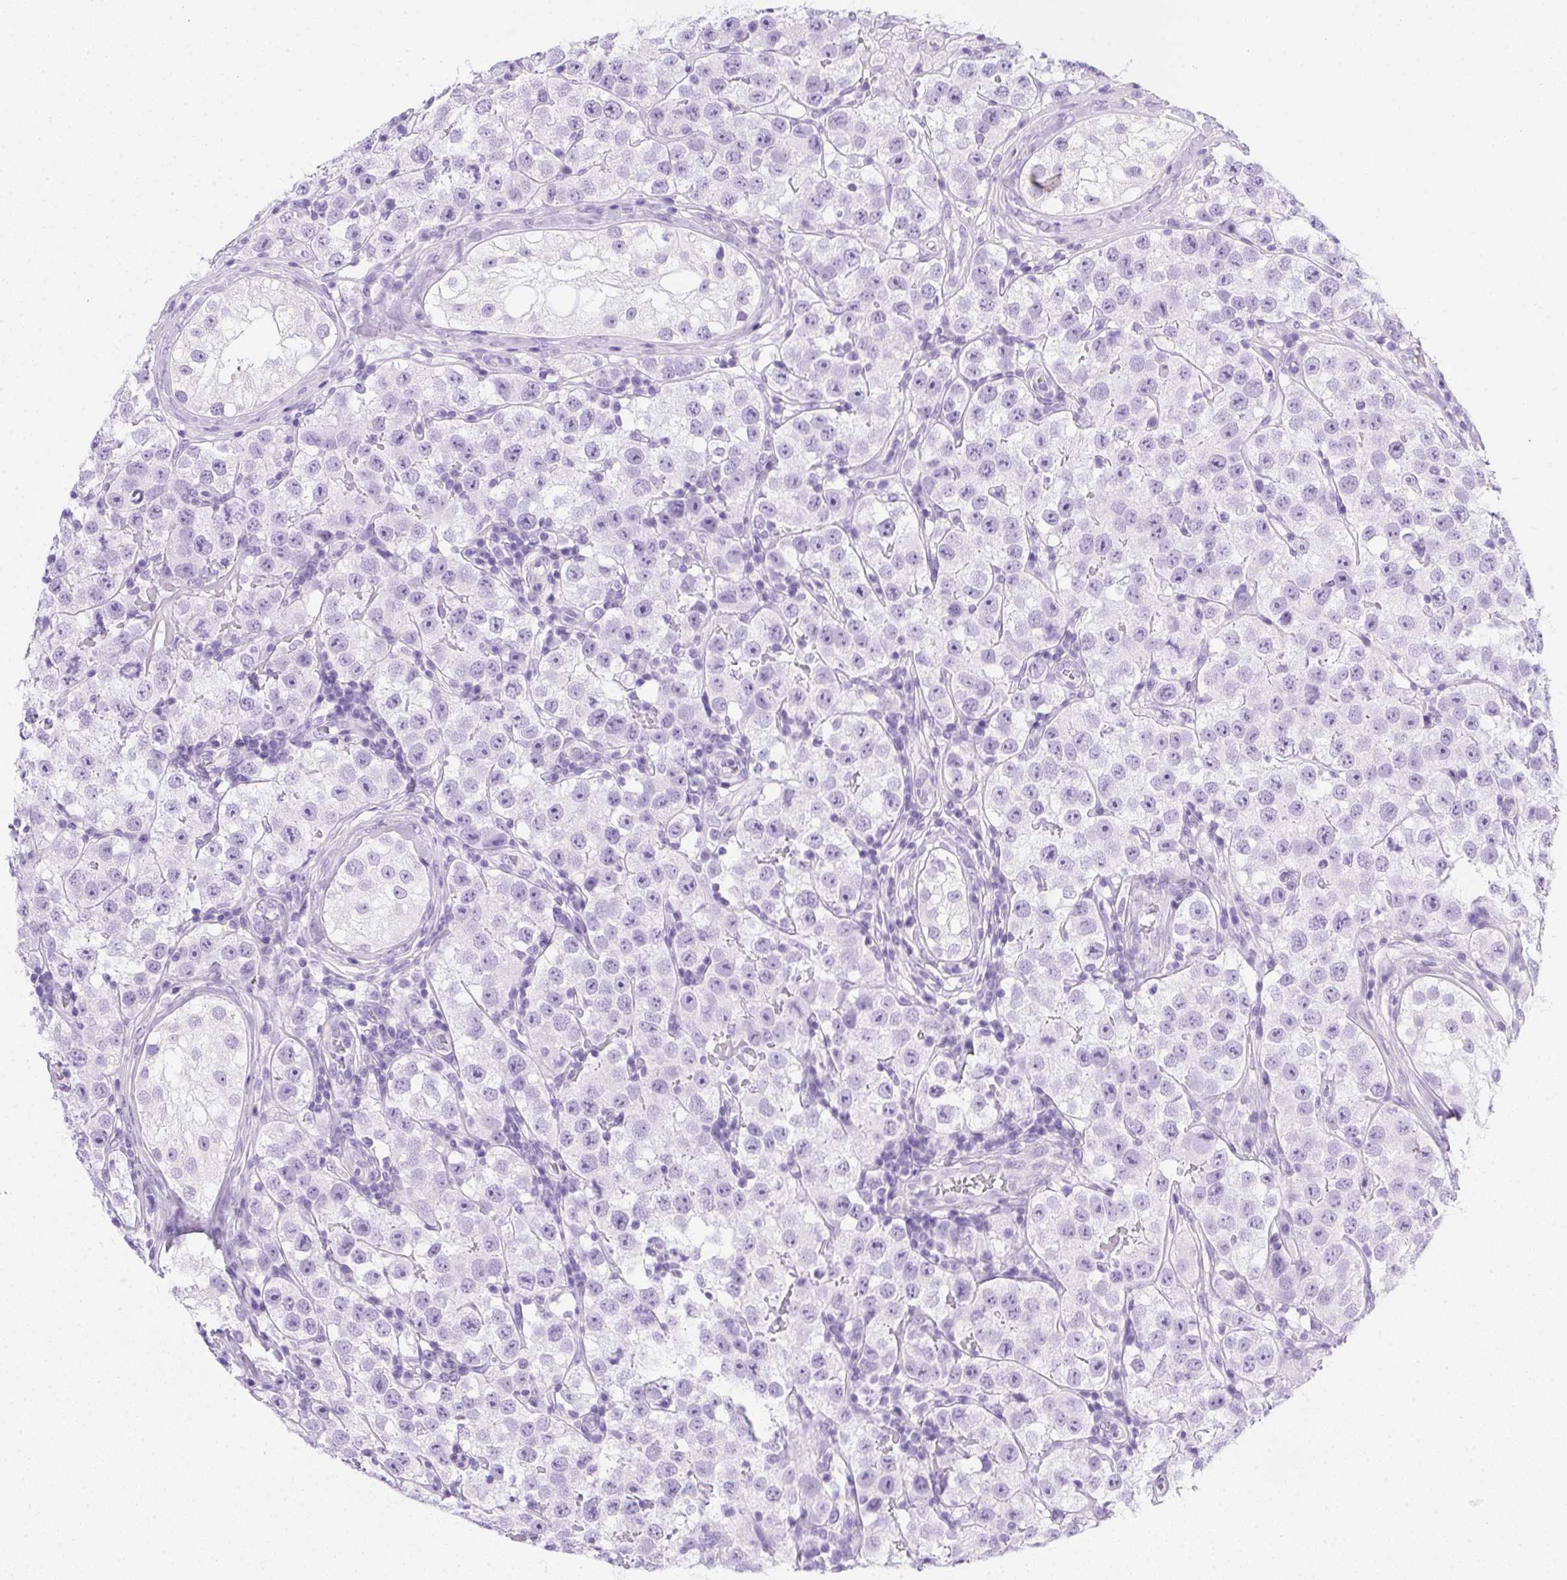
{"staining": {"intensity": "negative", "quantity": "none", "location": "none"}, "tissue": "testis cancer", "cell_type": "Tumor cells", "image_type": "cancer", "snomed": [{"axis": "morphology", "description": "Seminoma, NOS"}, {"axis": "topography", "description": "Testis"}], "caption": "Seminoma (testis) stained for a protein using immunohistochemistry displays no expression tumor cells.", "gene": "SPACA5B", "patient": {"sex": "male", "age": 34}}